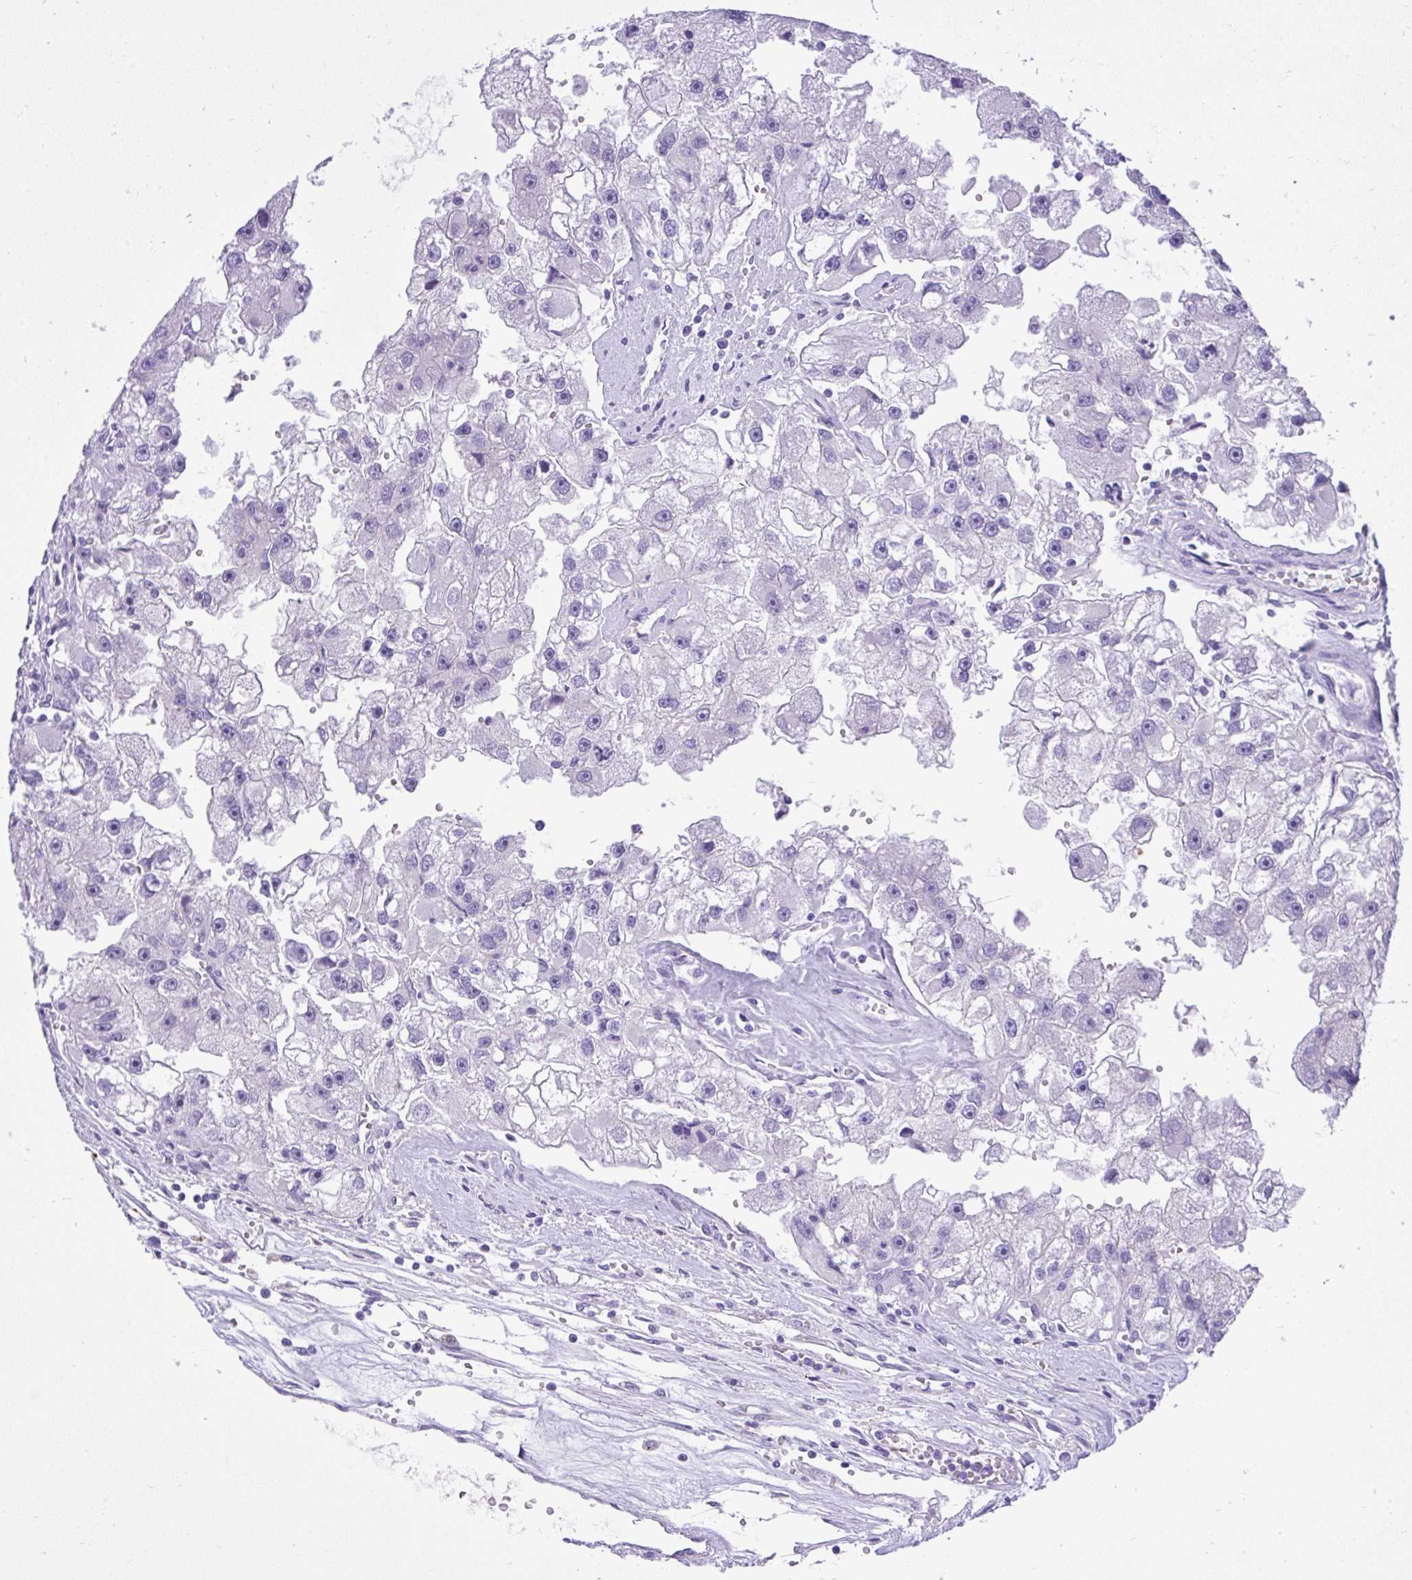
{"staining": {"intensity": "negative", "quantity": "none", "location": "none"}, "tissue": "renal cancer", "cell_type": "Tumor cells", "image_type": "cancer", "snomed": [{"axis": "morphology", "description": "Adenocarcinoma, NOS"}, {"axis": "topography", "description": "Kidney"}], "caption": "This is an immunohistochemistry (IHC) micrograph of human renal cancer. There is no staining in tumor cells.", "gene": "ST6GALNAC3", "patient": {"sex": "male", "age": 63}}